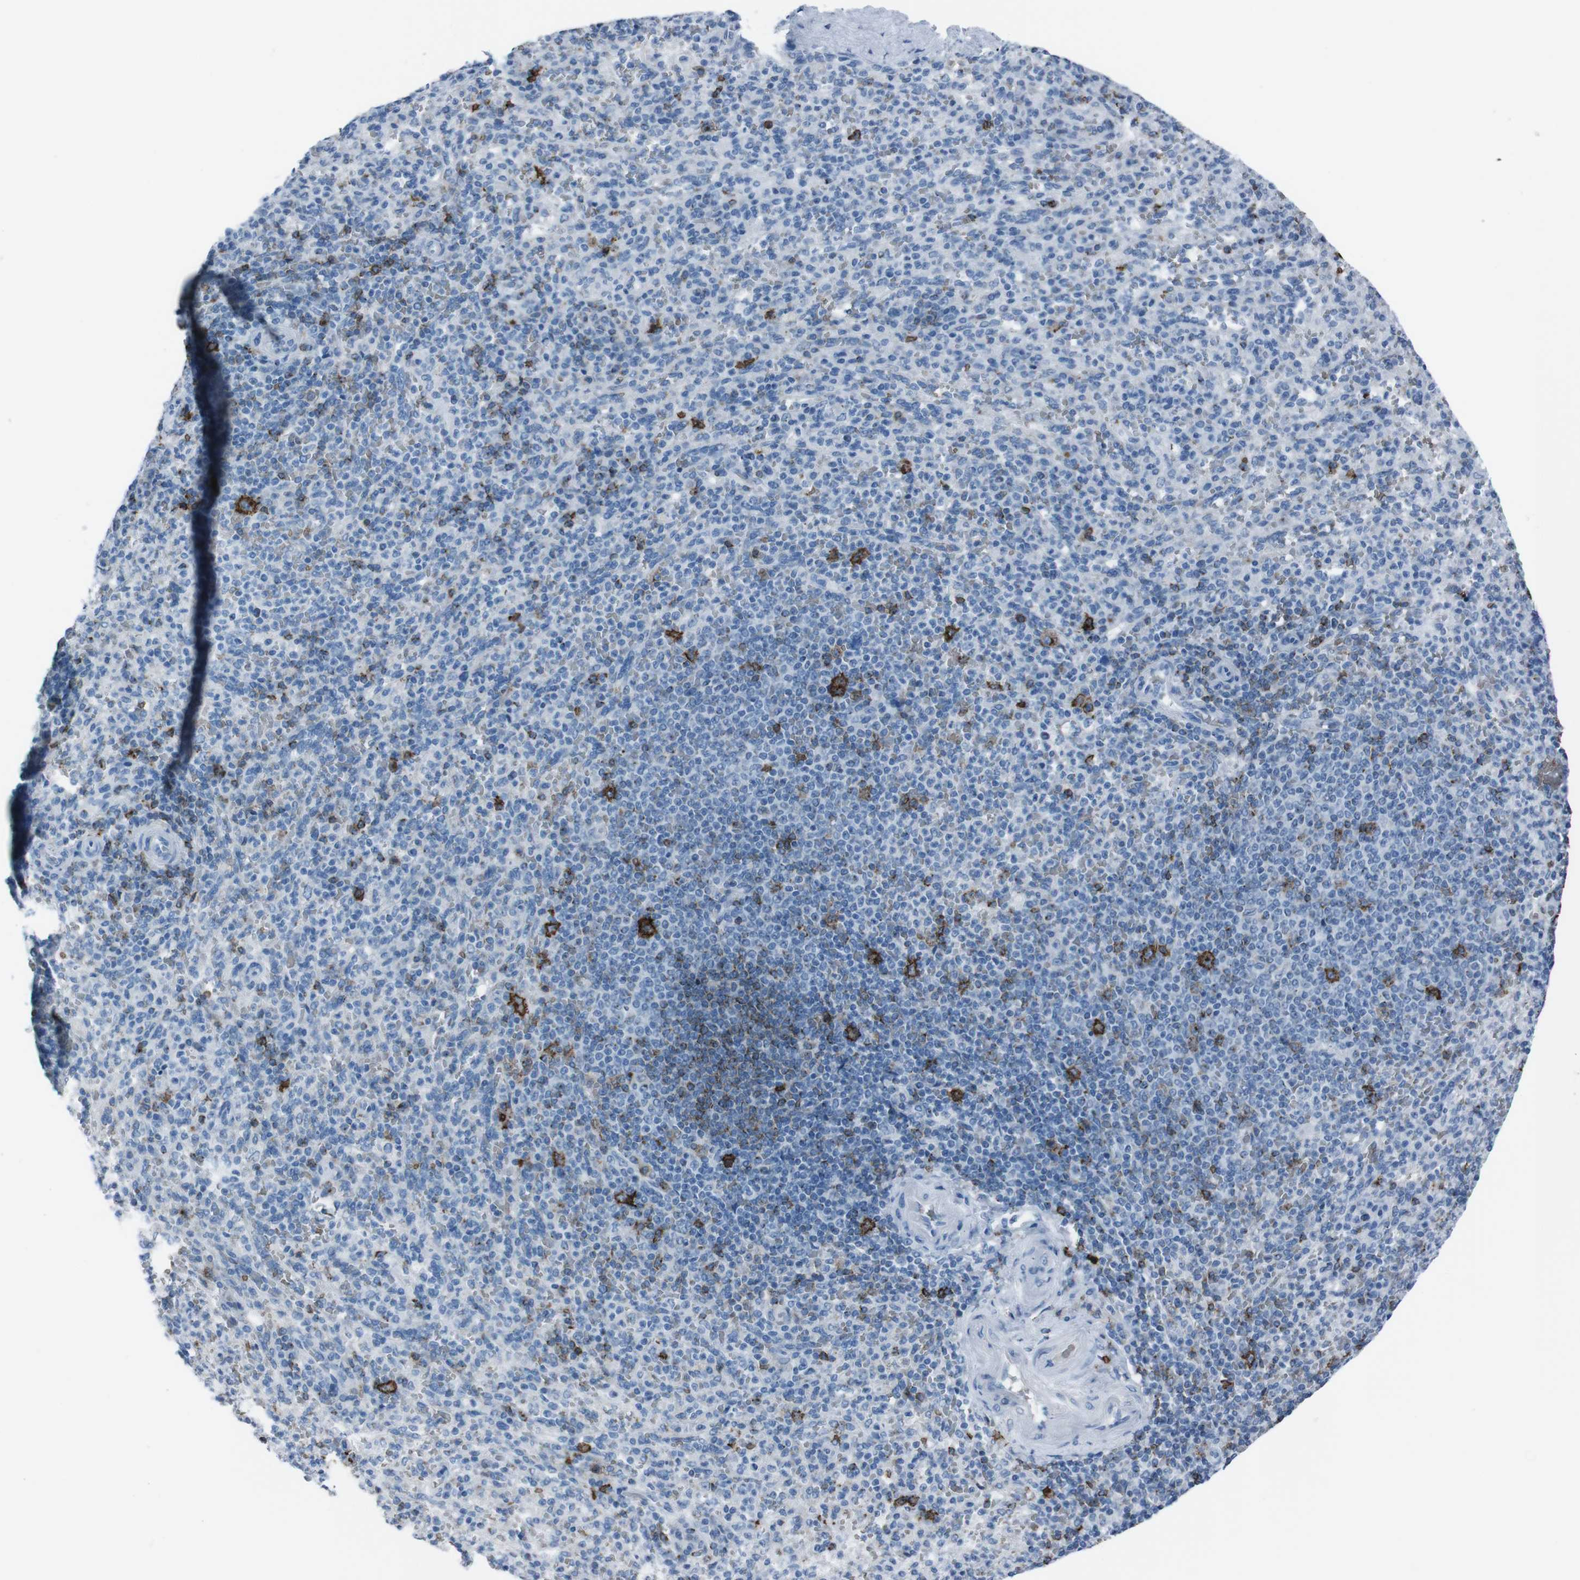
{"staining": {"intensity": "strong", "quantity": "<25%", "location": "cytoplasmic/membranous"}, "tissue": "spleen", "cell_type": "Cells in red pulp", "image_type": "normal", "snomed": [{"axis": "morphology", "description": "Normal tissue, NOS"}, {"axis": "topography", "description": "Spleen"}], "caption": "Brown immunohistochemical staining in unremarkable spleen reveals strong cytoplasmic/membranous staining in about <25% of cells in red pulp.", "gene": "ST6GAL1", "patient": {"sex": "male", "age": 36}}